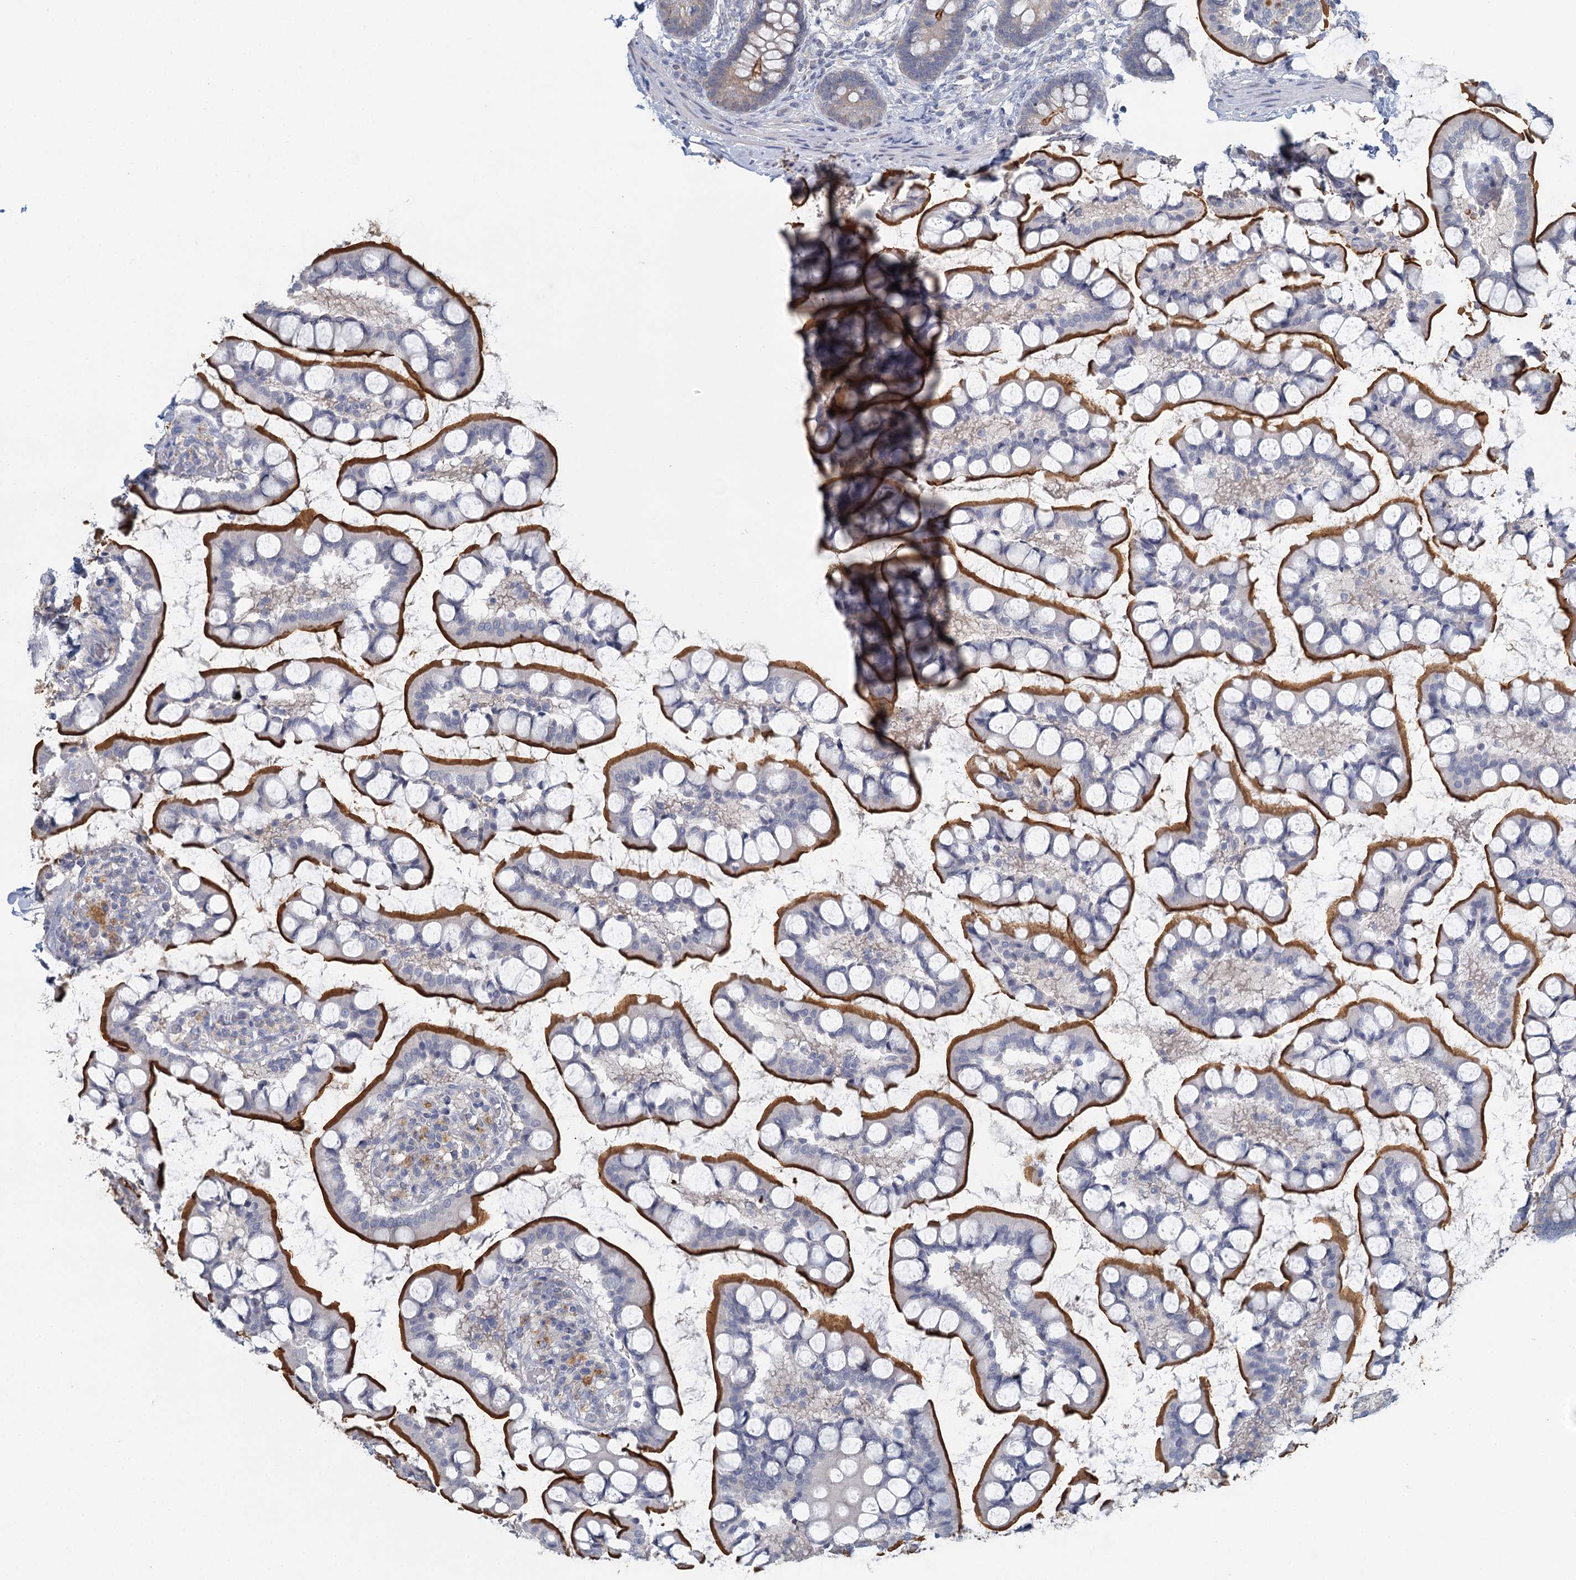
{"staining": {"intensity": "strong", "quantity": "25%-75%", "location": "cytoplasmic/membranous"}, "tissue": "small intestine", "cell_type": "Glandular cells", "image_type": "normal", "snomed": [{"axis": "morphology", "description": "Normal tissue, NOS"}, {"axis": "topography", "description": "Small intestine"}], "caption": "Strong cytoplasmic/membranous staining is appreciated in approximately 25%-75% of glandular cells in unremarkable small intestine.", "gene": "MYO7B", "patient": {"sex": "male", "age": 52}}